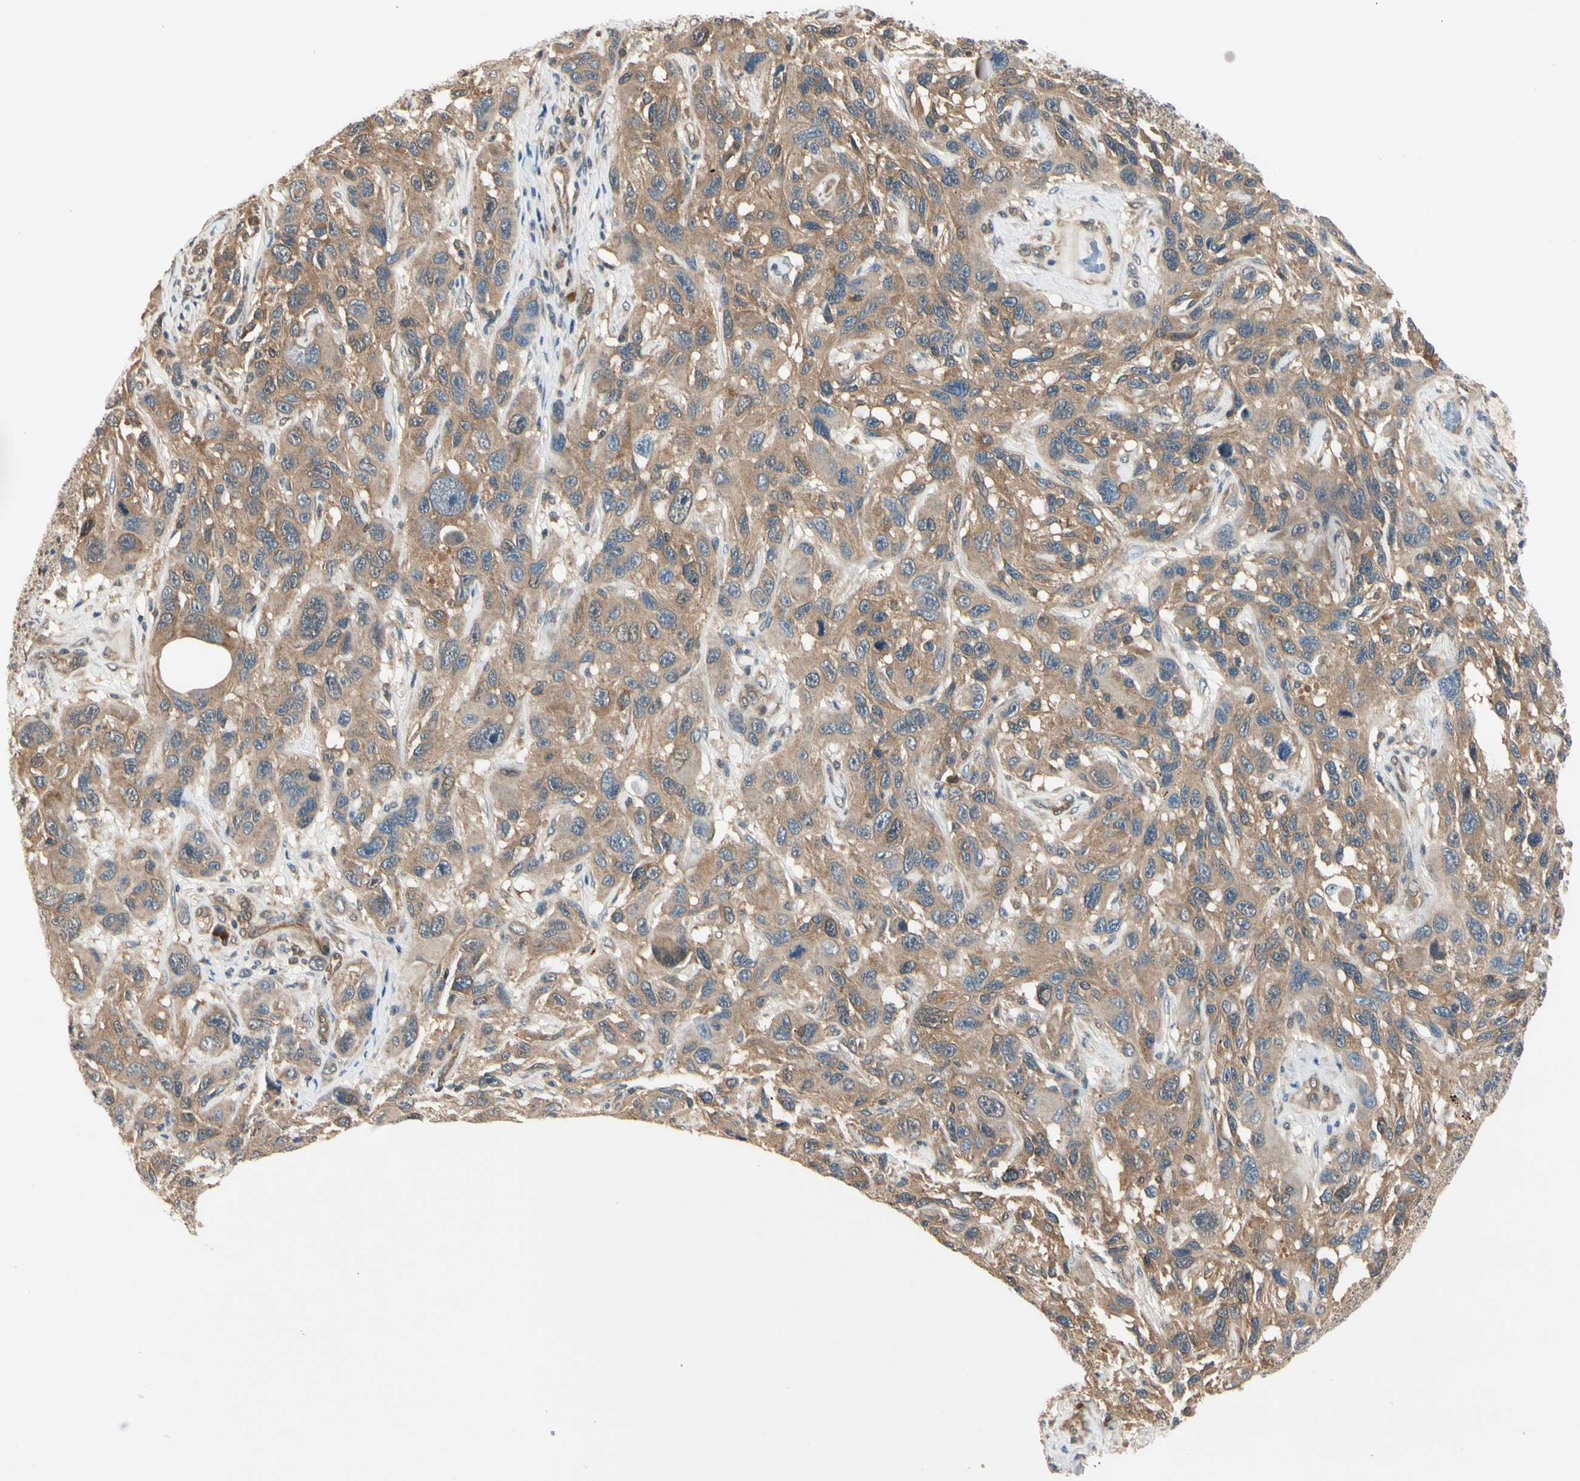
{"staining": {"intensity": "moderate", "quantity": ">75%", "location": "cytoplasmic/membranous"}, "tissue": "melanoma", "cell_type": "Tumor cells", "image_type": "cancer", "snomed": [{"axis": "morphology", "description": "Malignant melanoma, NOS"}, {"axis": "topography", "description": "Skin"}], "caption": "Immunohistochemistry (IHC) micrograph of malignant melanoma stained for a protein (brown), which shows medium levels of moderate cytoplasmic/membranous staining in about >75% of tumor cells.", "gene": "RASGRF1", "patient": {"sex": "male", "age": 53}}